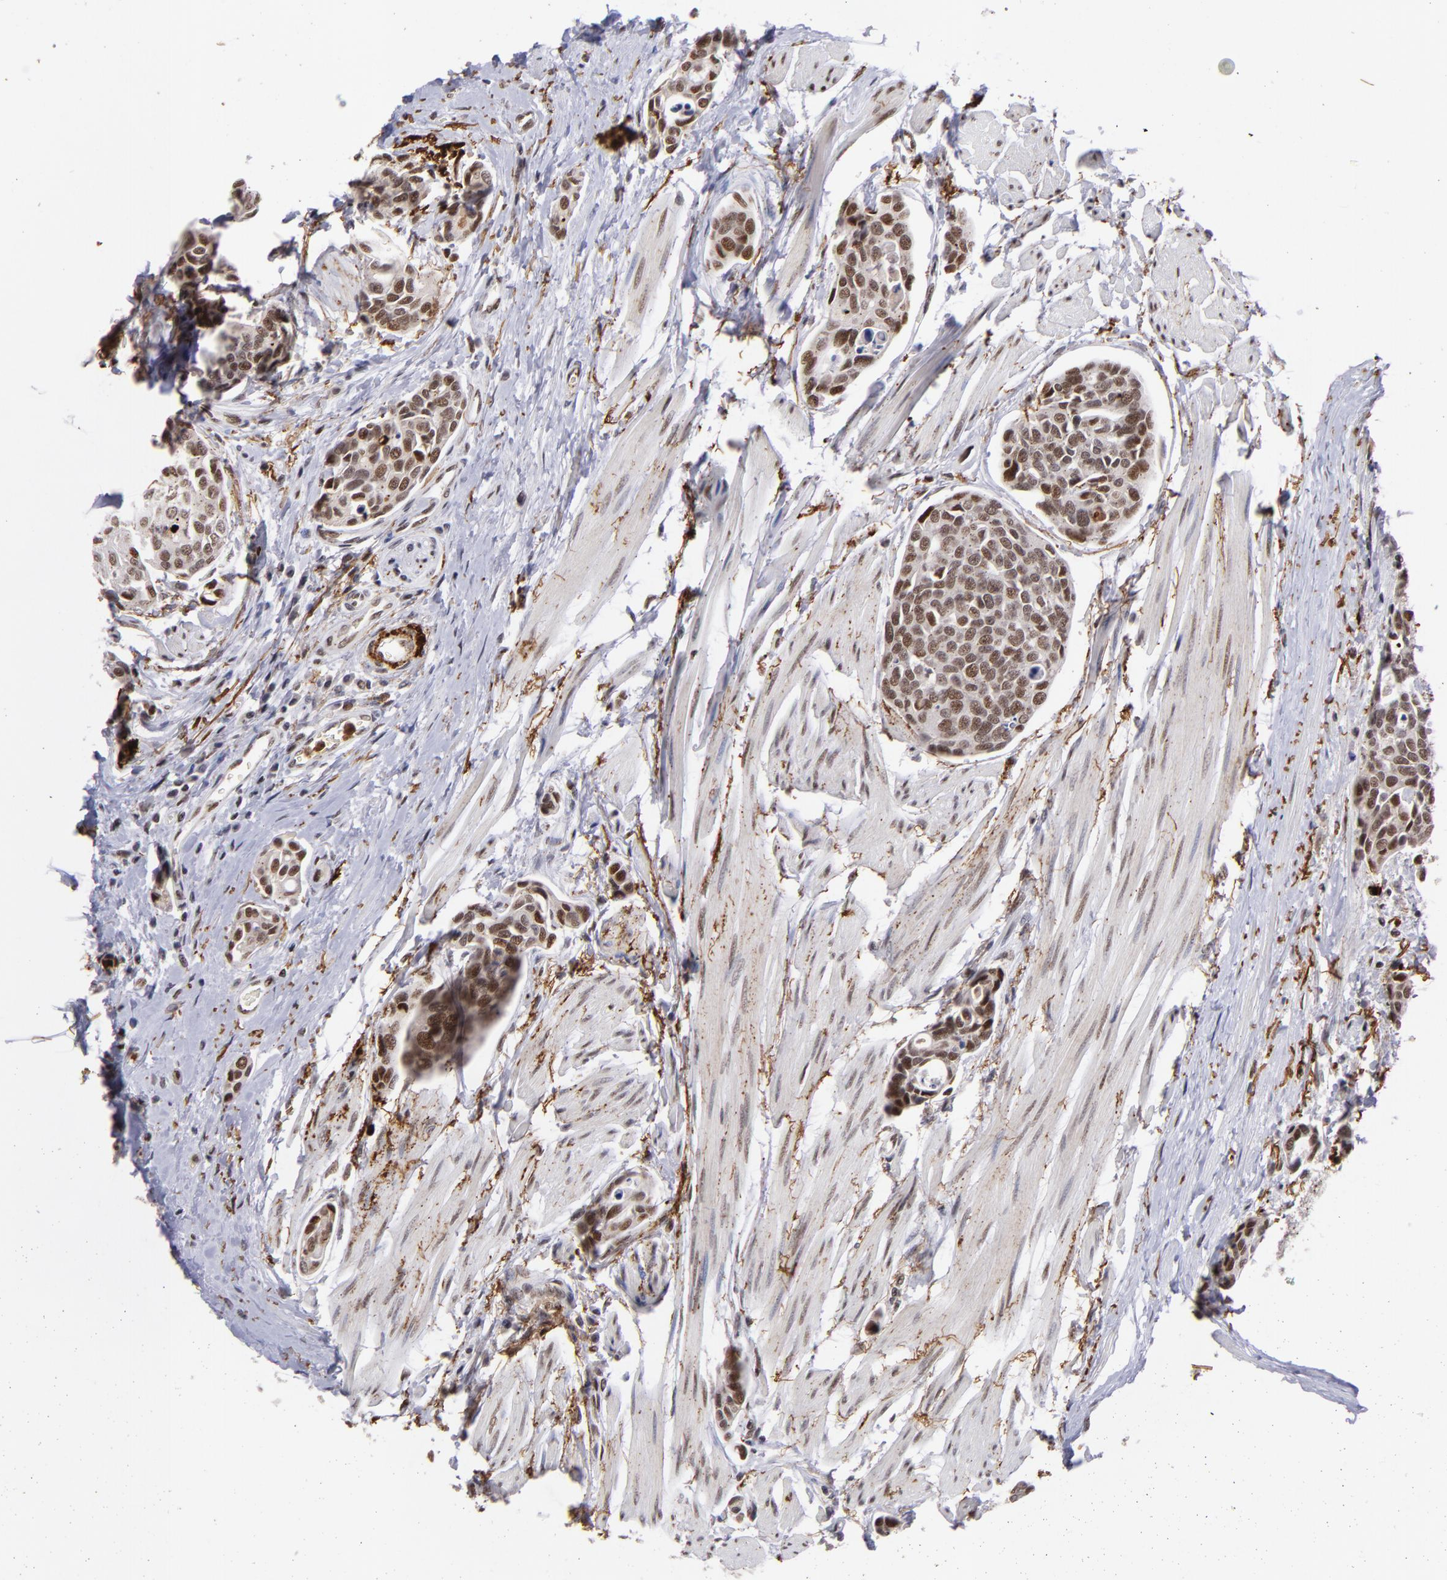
{"staining": {"intensity": "moderate", "quantity": ">75%", "location": "nuclear"}, "tissue": "urothelial cancer", "cell_type": "Tumor cells", "image_type": "cancer", "snomed": [{"axis": "morphology", "description": "Urothelial carcinoma, High grade"}, {"axis": "topography", "description": "Urinary bladder"}], "caption": "The image displays staining of urothelial cancer, revealing moderate nuclear protein positivity (brown color) within tumor cells.", "gene": "RXRG", "patient": {"sex": "male", "age": 78}}